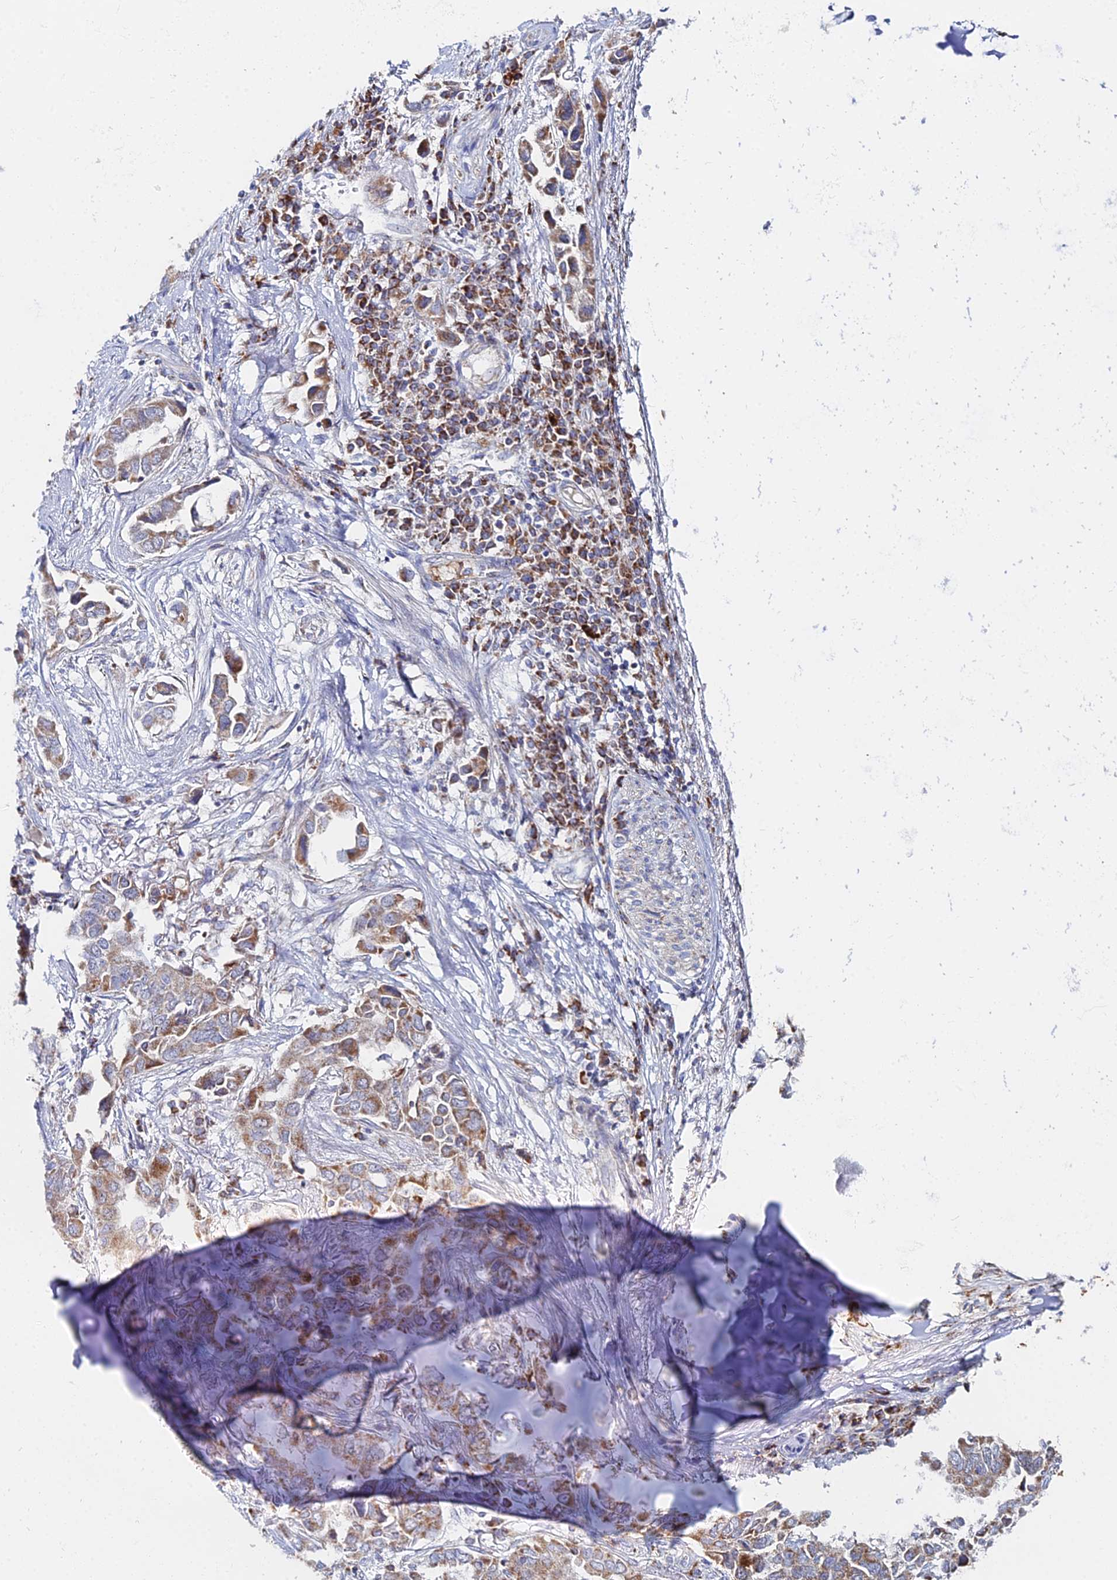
{"staining": {"intensity": "moderate", "quantity": ">75%", "location": "cytoplasmic/membranous"}, "tissue": "lung cancer", "cell_type": "Tumor cells", "image_type": "cancer", "snomed": [{"axis": "morphology", "description": "Adenocarcinoma, NOS"}, {"axis": "topography", "description": "Lung"}], "caption": "DAB (3,3'-diaminobenzidine) immunohistochemical staining of human lung cancer shows moderate cytoplasmic/membranous protein staining in approximately >75% of tumor cells.", "gene": "MPC1", "patient": {"sex": "female", "age": 76}}